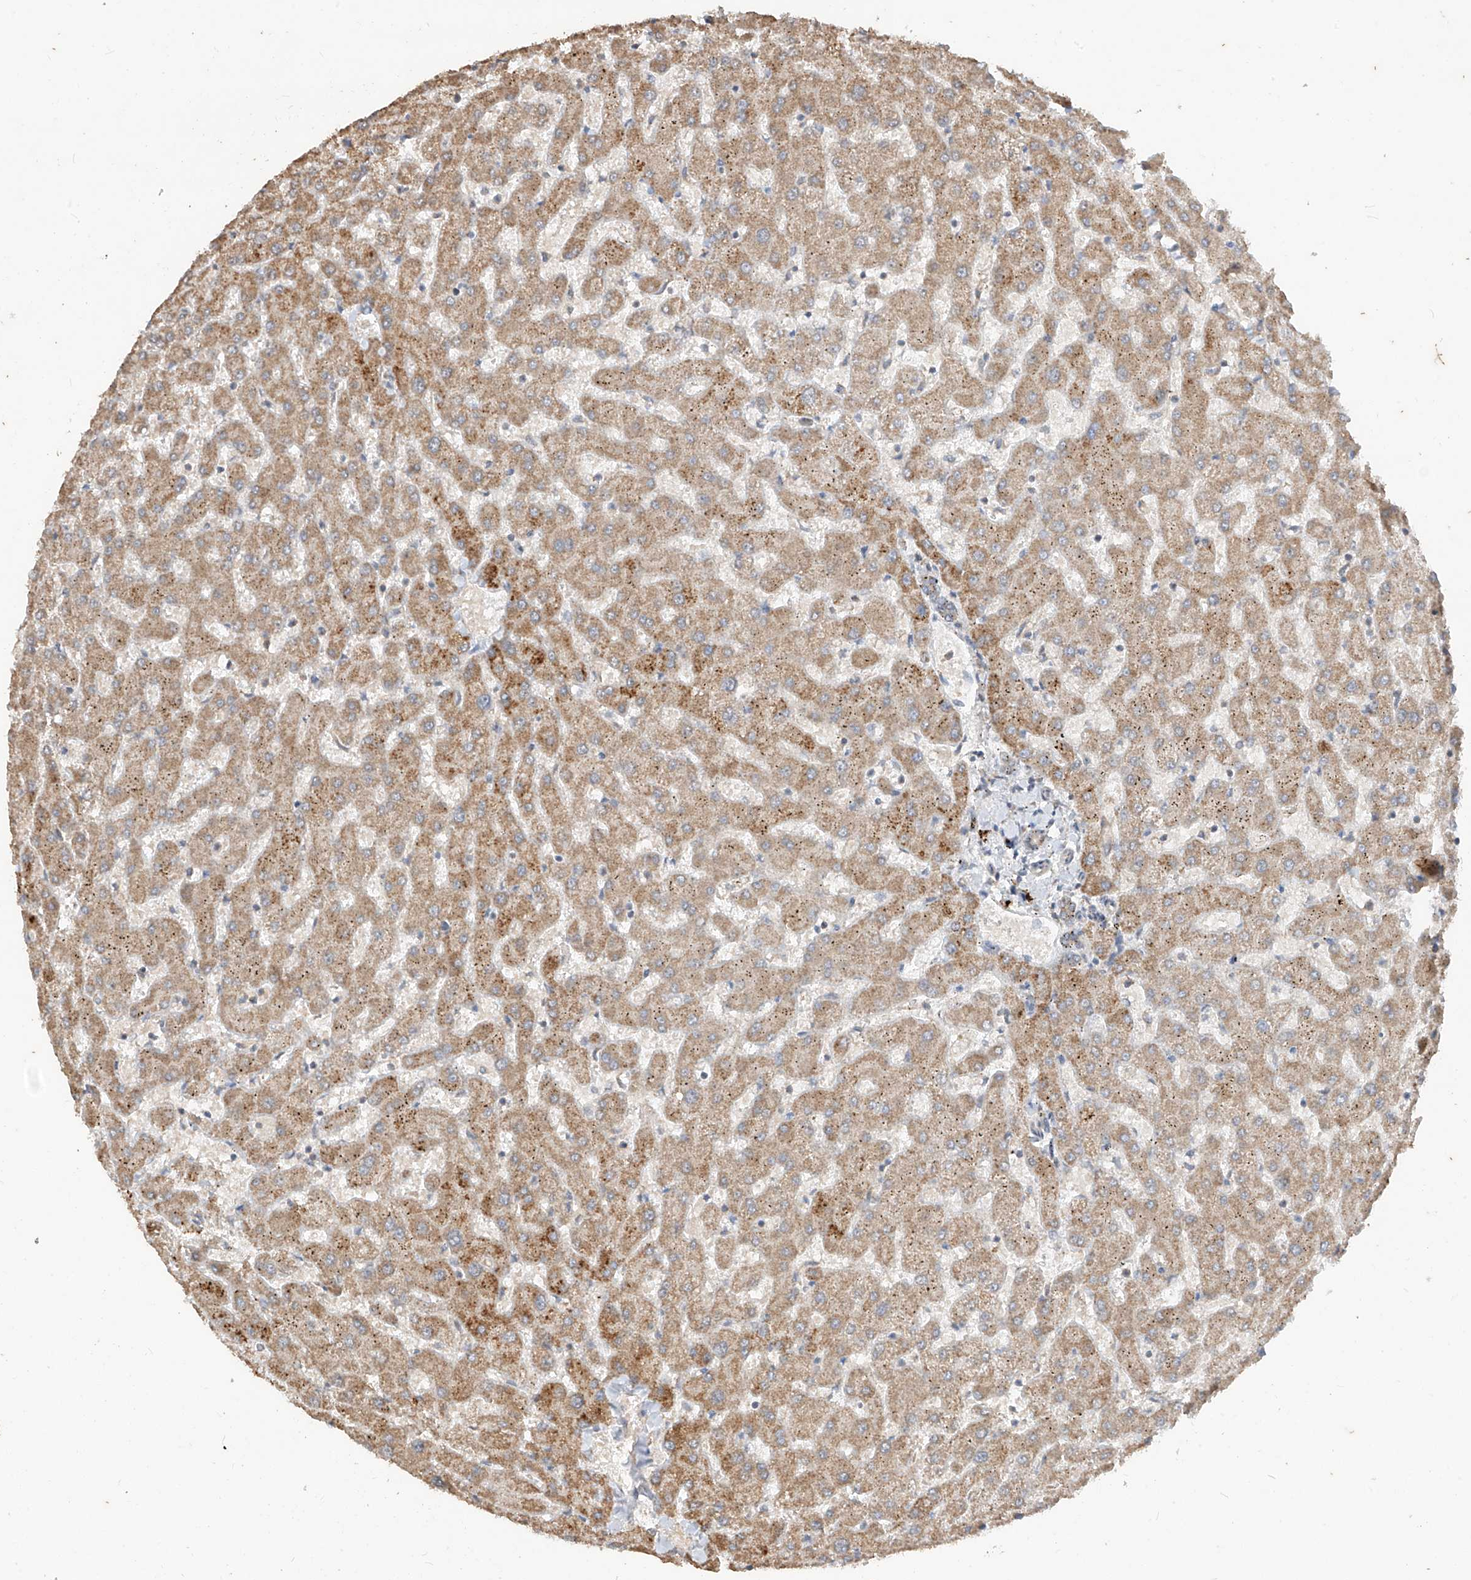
{"staining": {"intensity": "weak", "quantity": "25%-75%", "location": "cytoplasmic/membranous"}, "tissue": "liver", "cell_type": "Cholangiocytes", "image_type": "normal", "snomed": [{"axis": "morphology", "description": "Normal tissue, NOS"}, {"axis": "topography", "description": "Liver"}], "caption": "Human liver stained for a protein (brown) reveals weak cytoplasmic/membranous positive expression in about 25%-75% of cholangiocytes.", "gene": "MTUS2", "patient": {"sex": "female", "age": 63}}